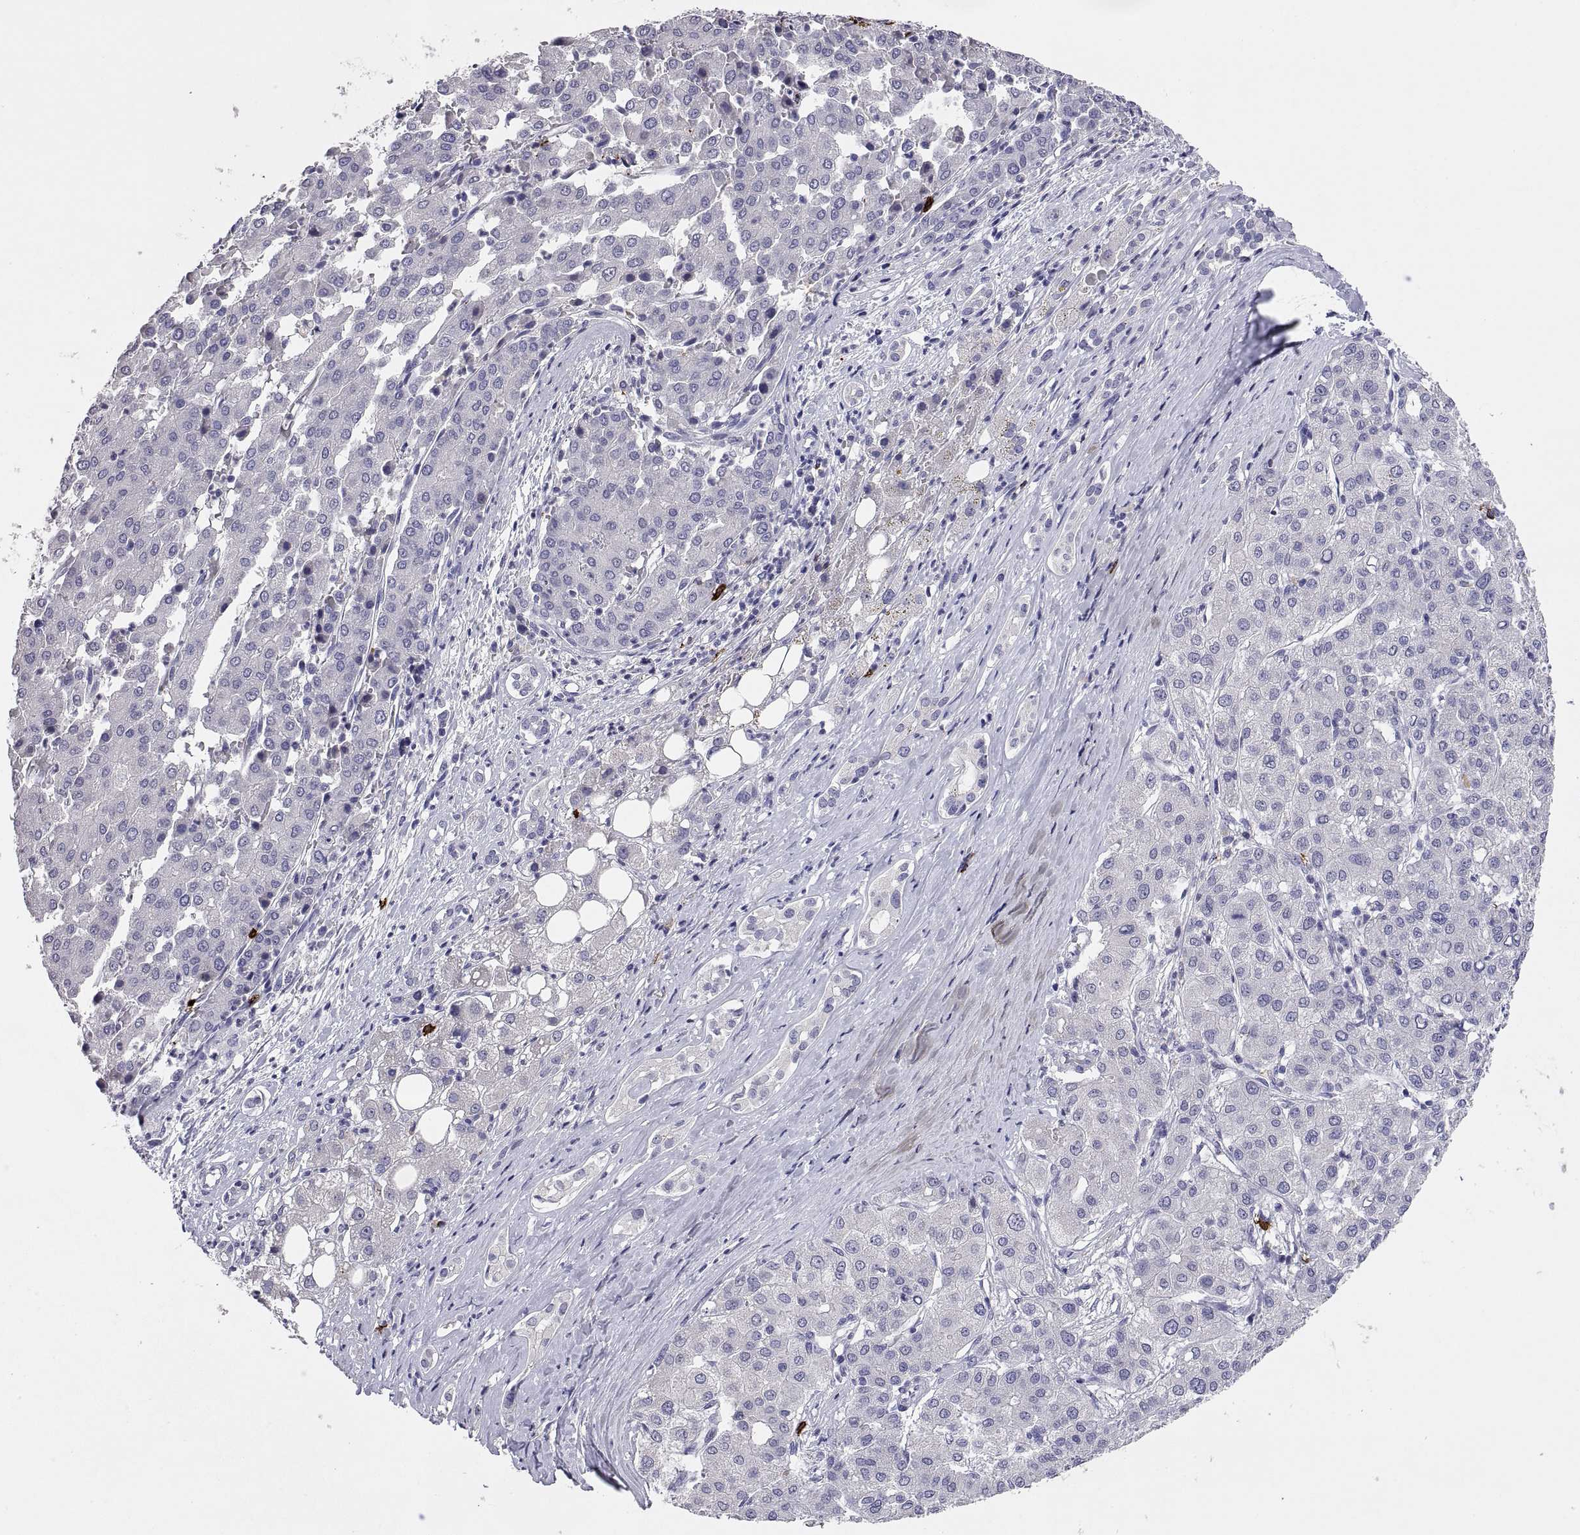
{"staining": {"intensity": "negative", "quantity": "none", "location": "none"}, "tissue": "liver cancer", "cell_type": "Tumor cells", "image_type": "cancer", "snomed": [{"axis": "morphology", "description": "Carcinoma, Hepatocellular, NOS"}, {"axis": "topography", "description": "Liver"}], "caption": "Immunohistochemistry micrograph of liver cancer (hepatocellular carcinoma) stained for a protein (brown), which shows no positivity in tumor cells.", "gene": "MS4A1", "patient": {"sex": "male", "age": 65}}